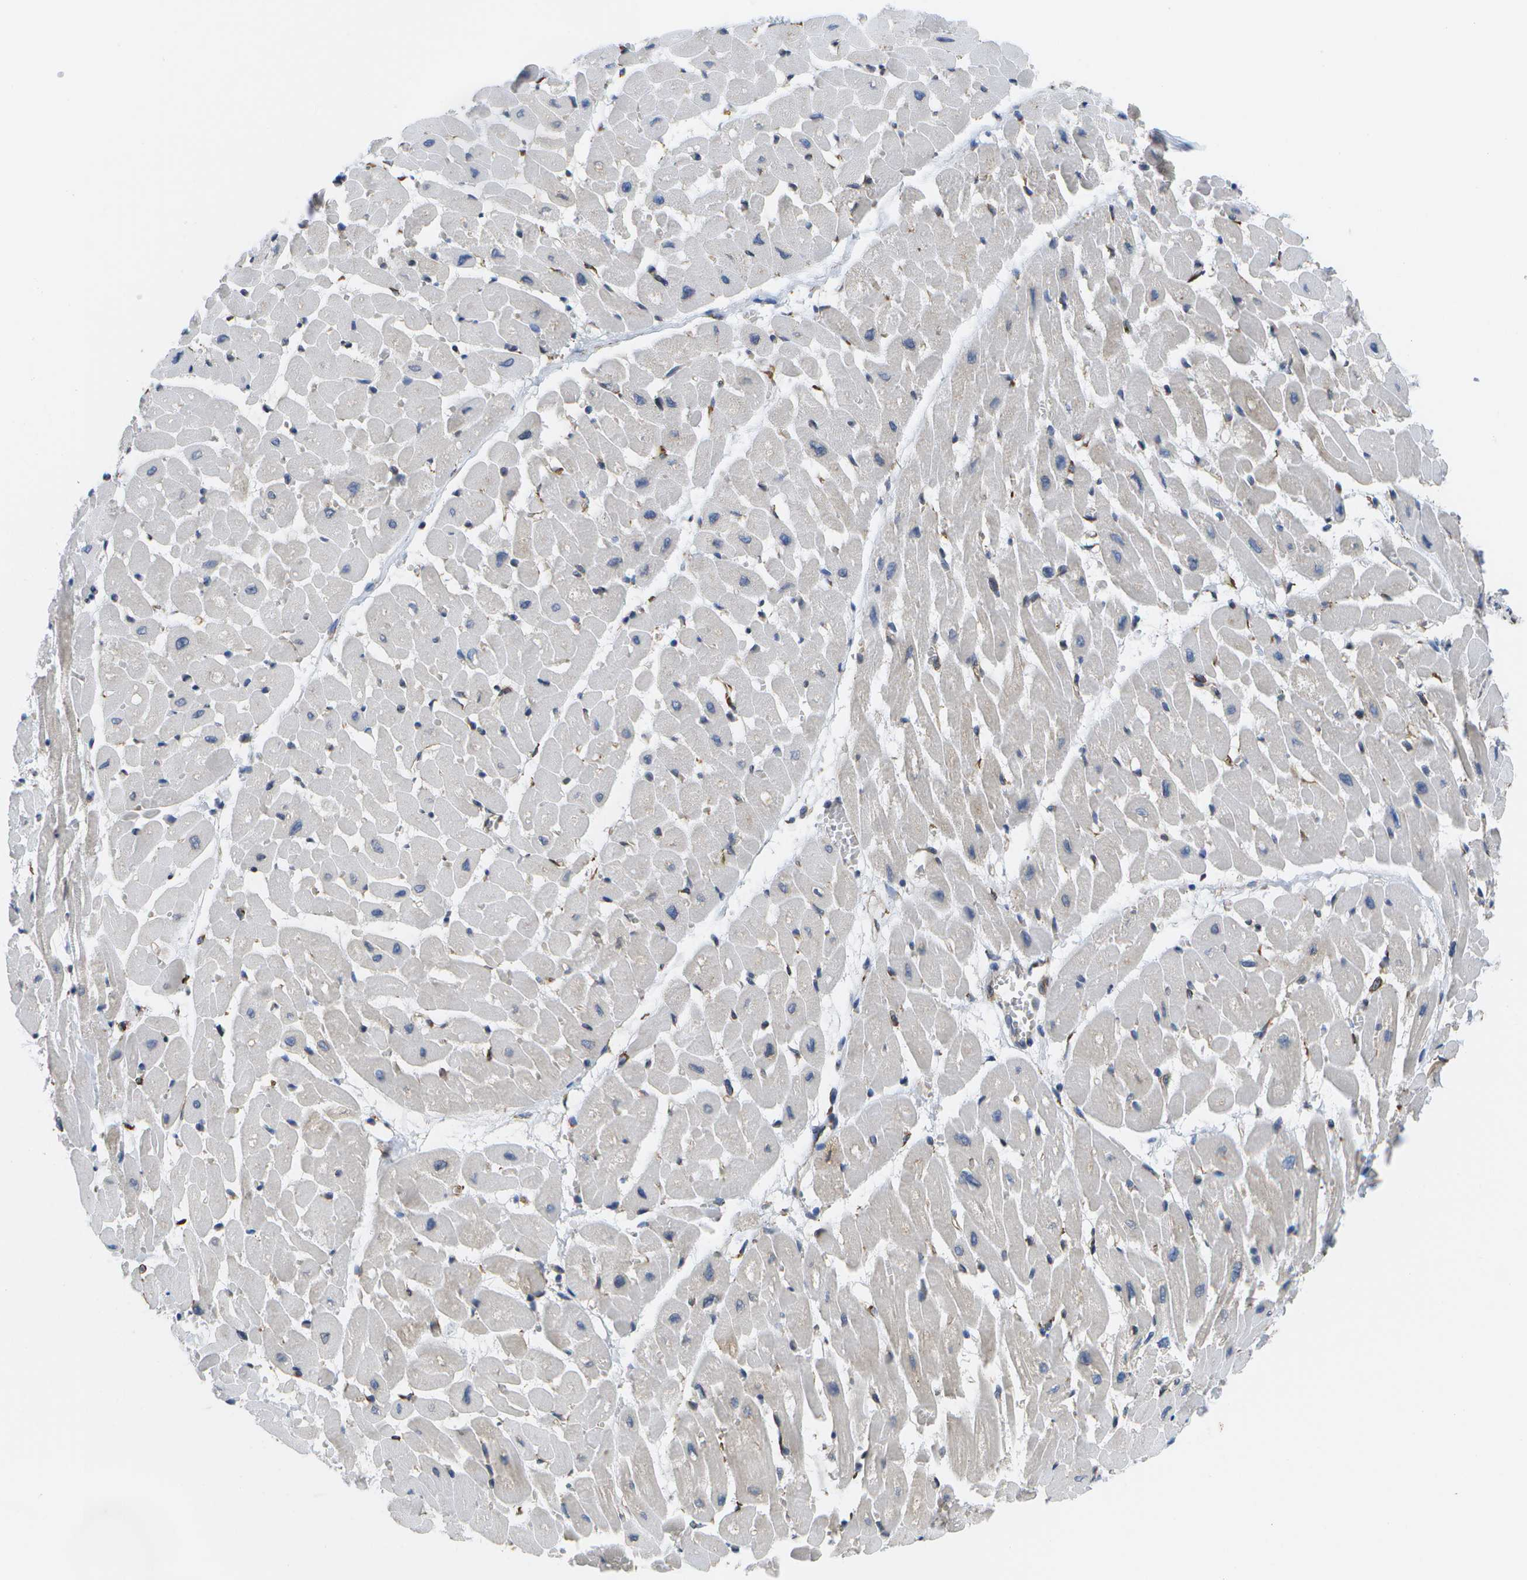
{"staining": {"intensity": "negative", "quantity": "none", "location": "none"}, "tissue": "heart muscle", "cell_type": "Cardiomyocytes", "image_type": "normal", "snomed": [{"axis": "morphology", "description": "Normal tissue, NOS"}, {"axis": "topography", "description": "Heart"}], "caption": "Human heart muscle stained for a protein using immunohistochemistry (IHC) demonstrates no expression in cardiomyocytes.", "gene": "ZDHHC17", "patient": {"sex": "male", "age": 45}}